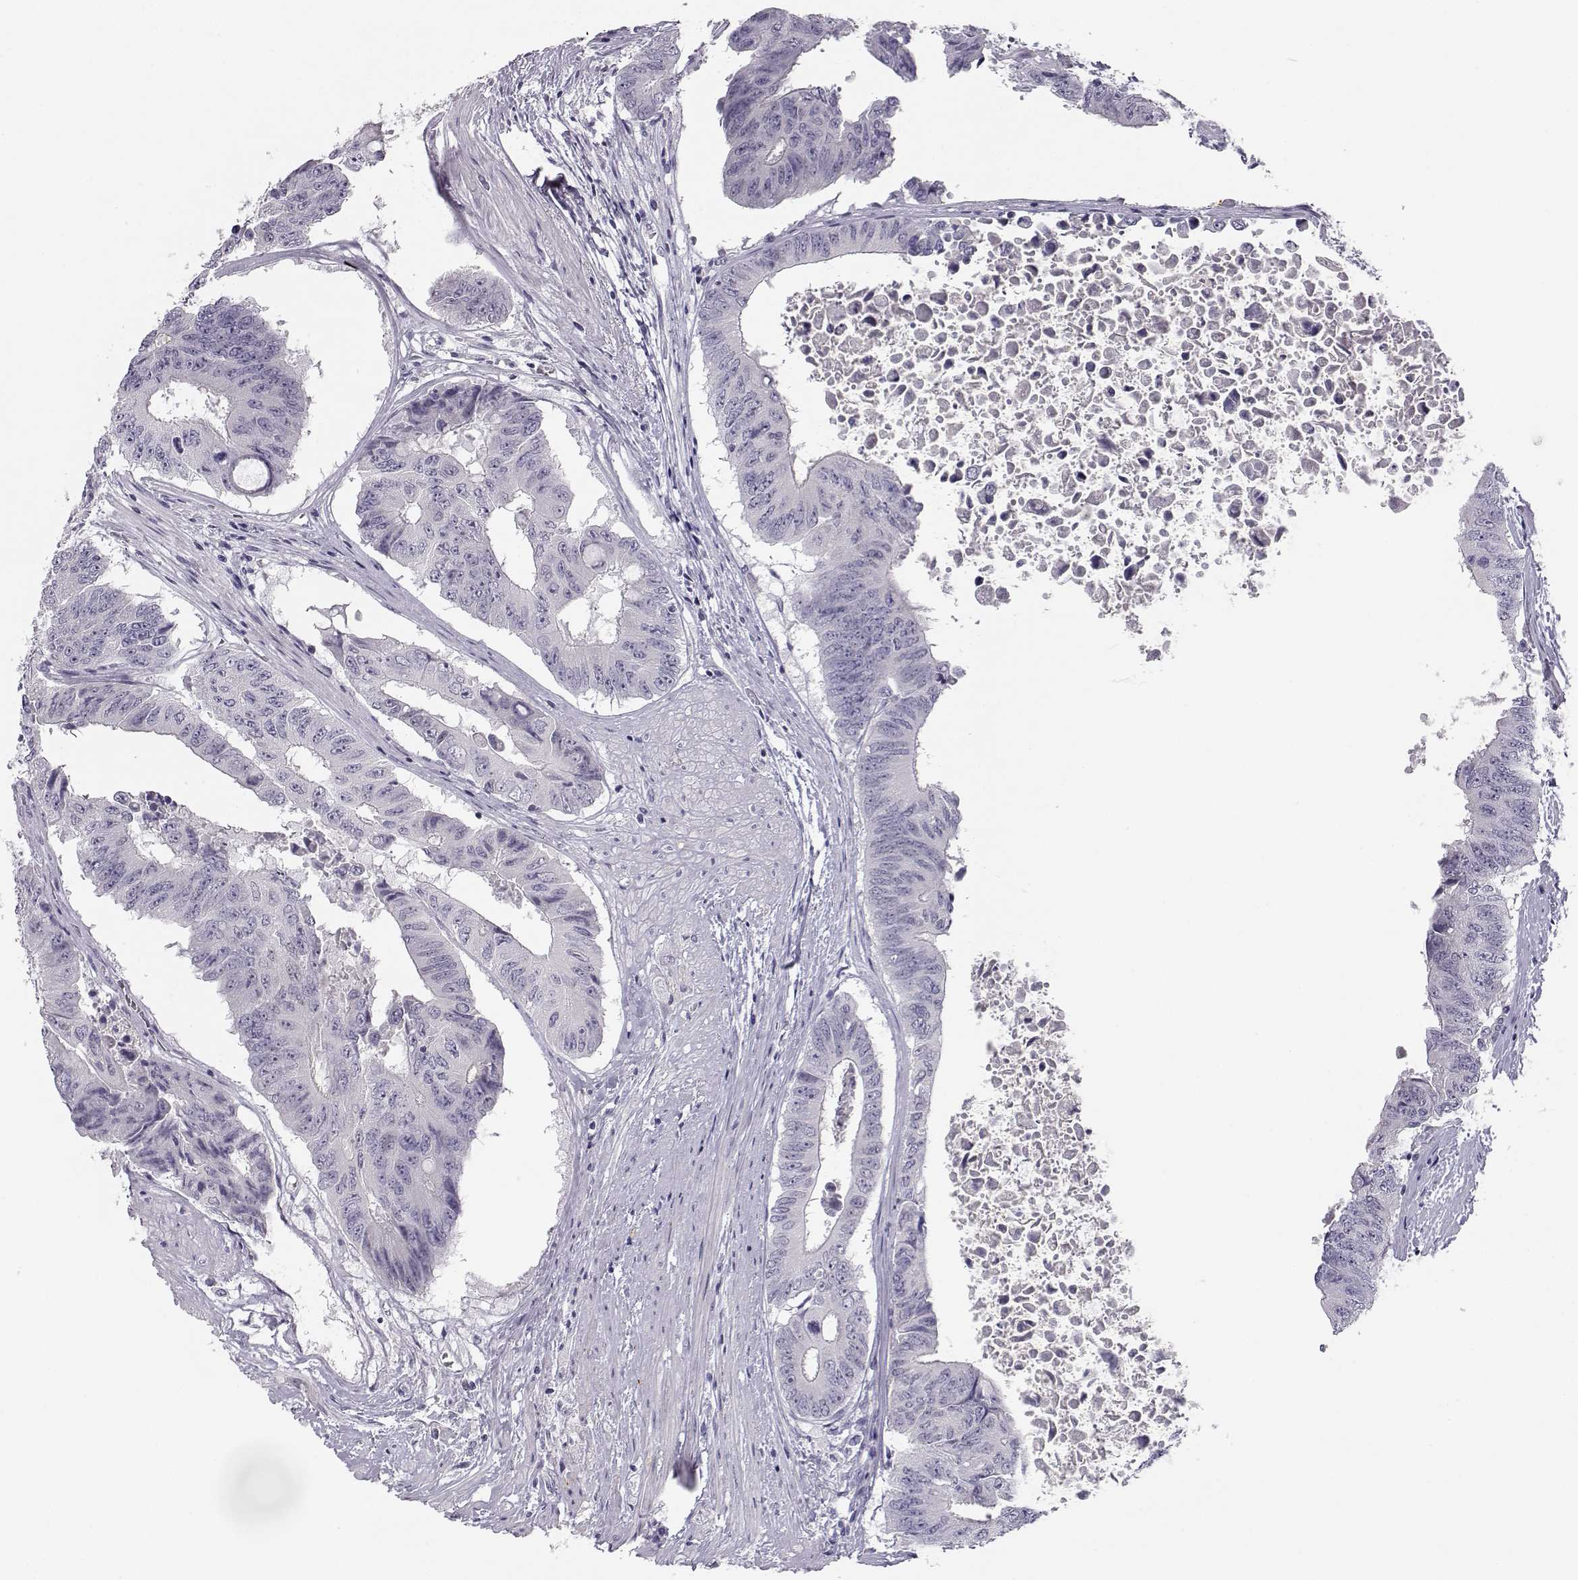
{"staining": {"intensity": "negative", "quantity": "none", "location": "none"}, "tissue": "colorectal cancer", "cell_type": "Tumor cells", "image_type": "cancer", "snomed": [{"axis": "morphology", "description": "Adenocarcinoma, NOS"}, {"axis": "topography", "description": "Rectum"}], "caption": "Protein analysis of colorectal cancer demonstrates no significant positivity in tumor cells.", "gene": "MYCBPAP", "patient": {"sex": "male", "age": 59}}